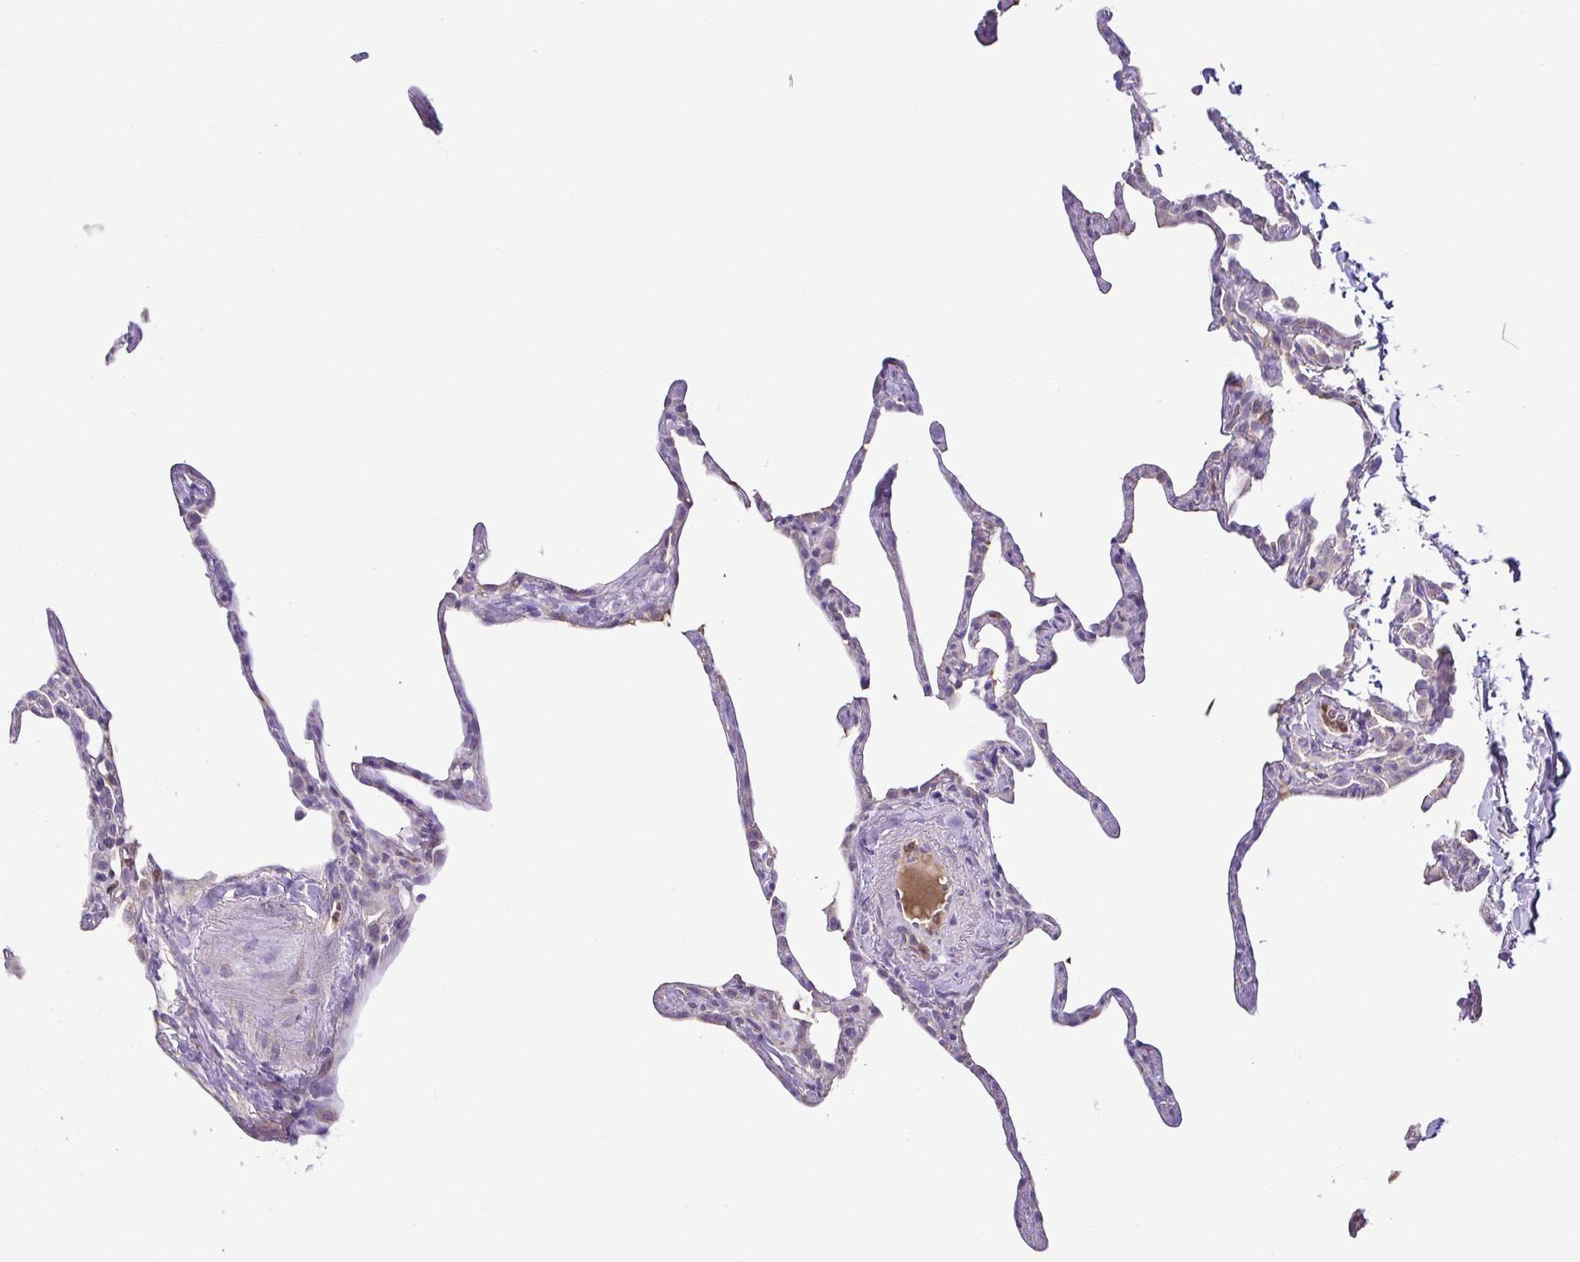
{"staining": {"intensity": "weak", "quantity": "<25%", "location": "cytoplasmic/membranous"}, "tissue": "lung", "cell_type": "Alveolar cells", "image_type": "normal", "snomed": [{"axis": "morphology", "description": "Normal tissue, NOS"}, {"axis": "topography", "description": "Lung"}], "caption": "This is a photomicrograph of IHC staining of benign lung, which shows no staining in alveolar cells.", "gene": "MYL10", "patient": {"sex": "male", "age": 65}}